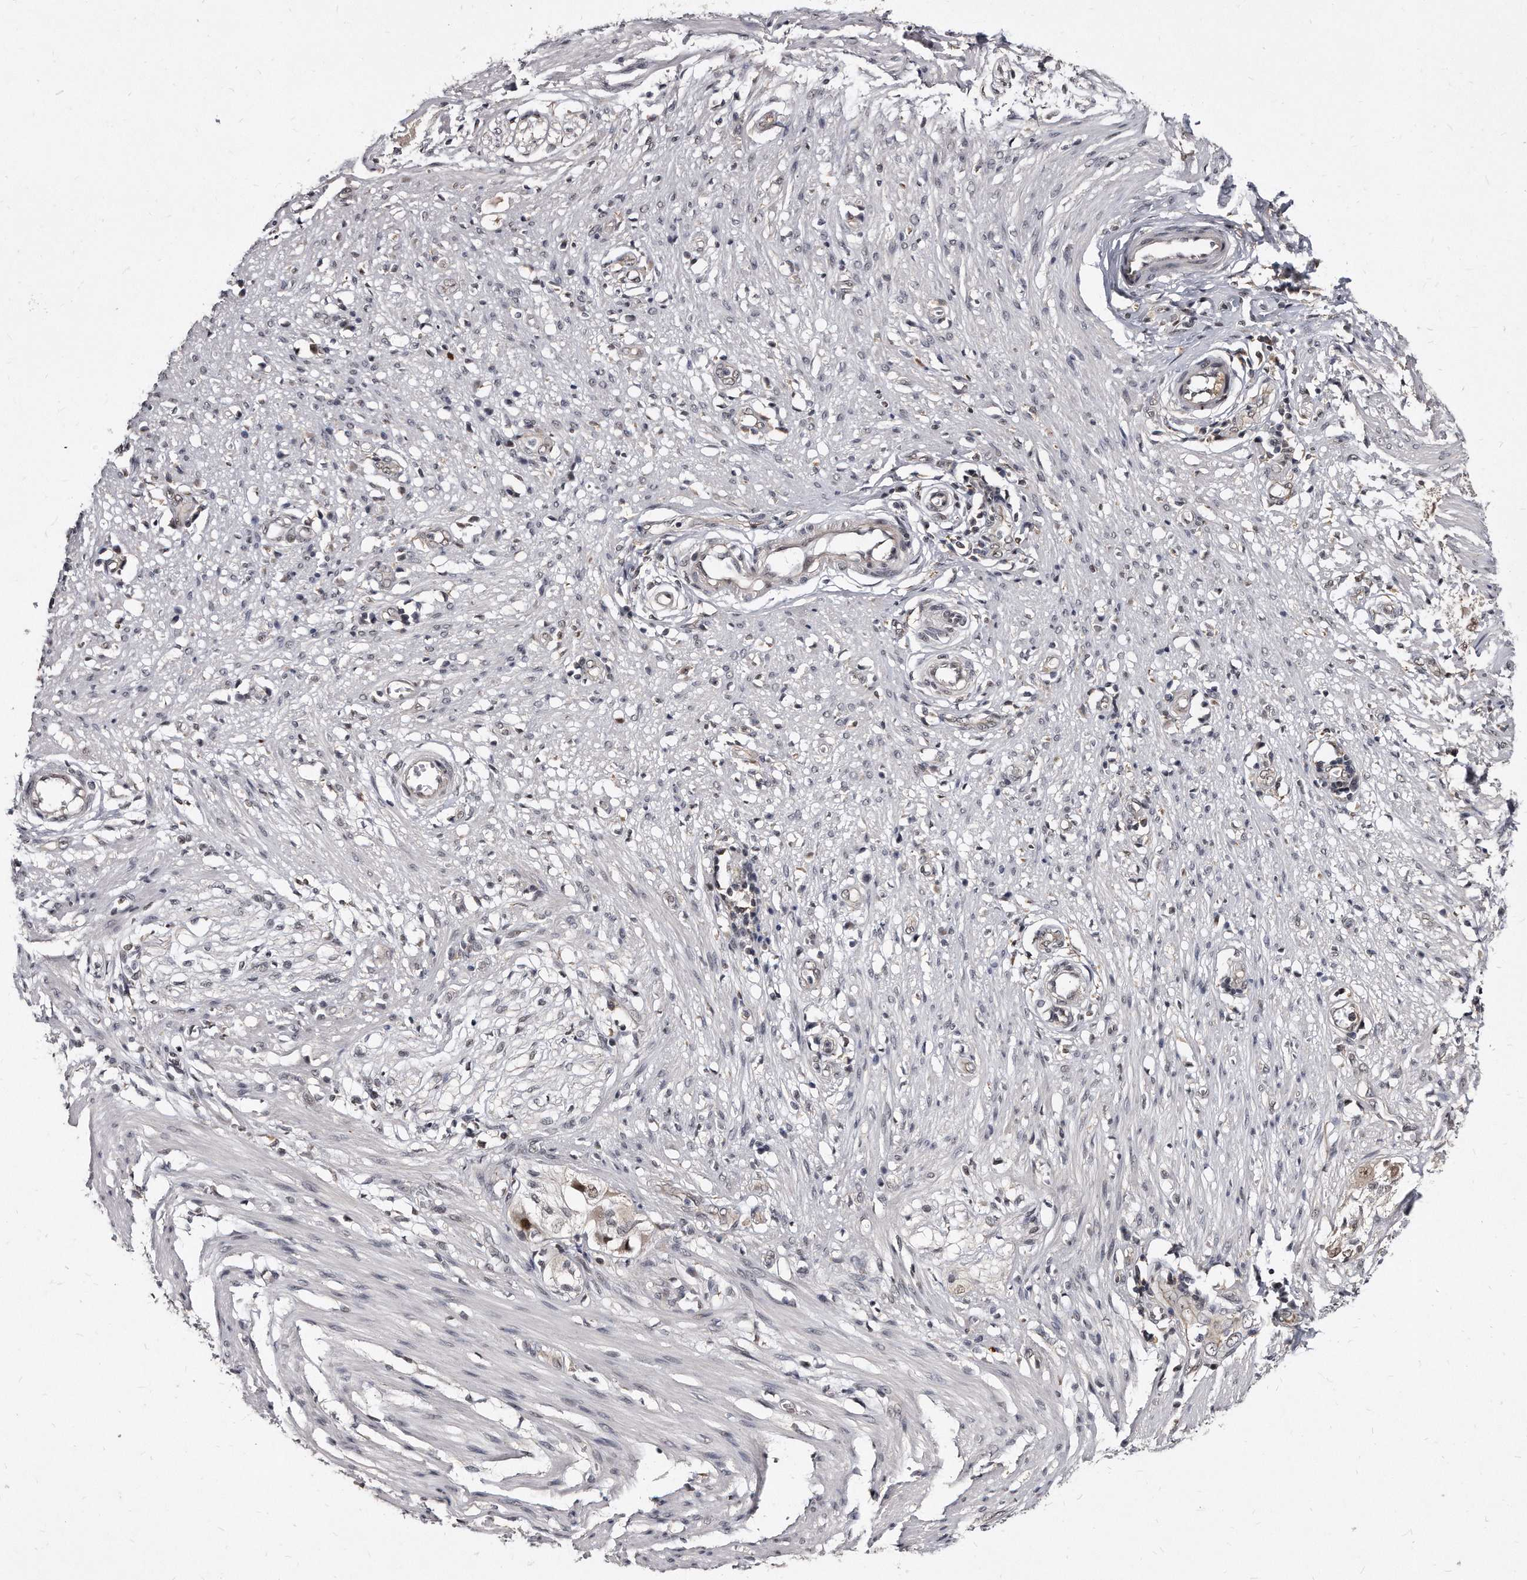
{"staining": {"intensity": "negative", "quantity": "none", "location": "none"}, "tissue": "smooth muscle", "cell_type": "Smooth muscle cells", "image_type": "normal", "snomed": [{"axis": "morphology", "description": "Normal tissue, NOS"}, {"axis": "morphology", "description": "Adenocarcinoma, NOS"}, {"axis": "topography", "description": "Colon"}, {"axis": "topography", "description": "Peripheral nerve tissue"}], "caption": "A histopathology image of smooth muscle stained for a protein exhibits no brown staining in smooth muscle cells.", "gene": "KLHDC3", "patient": {"sex": "male", "age": 14}}